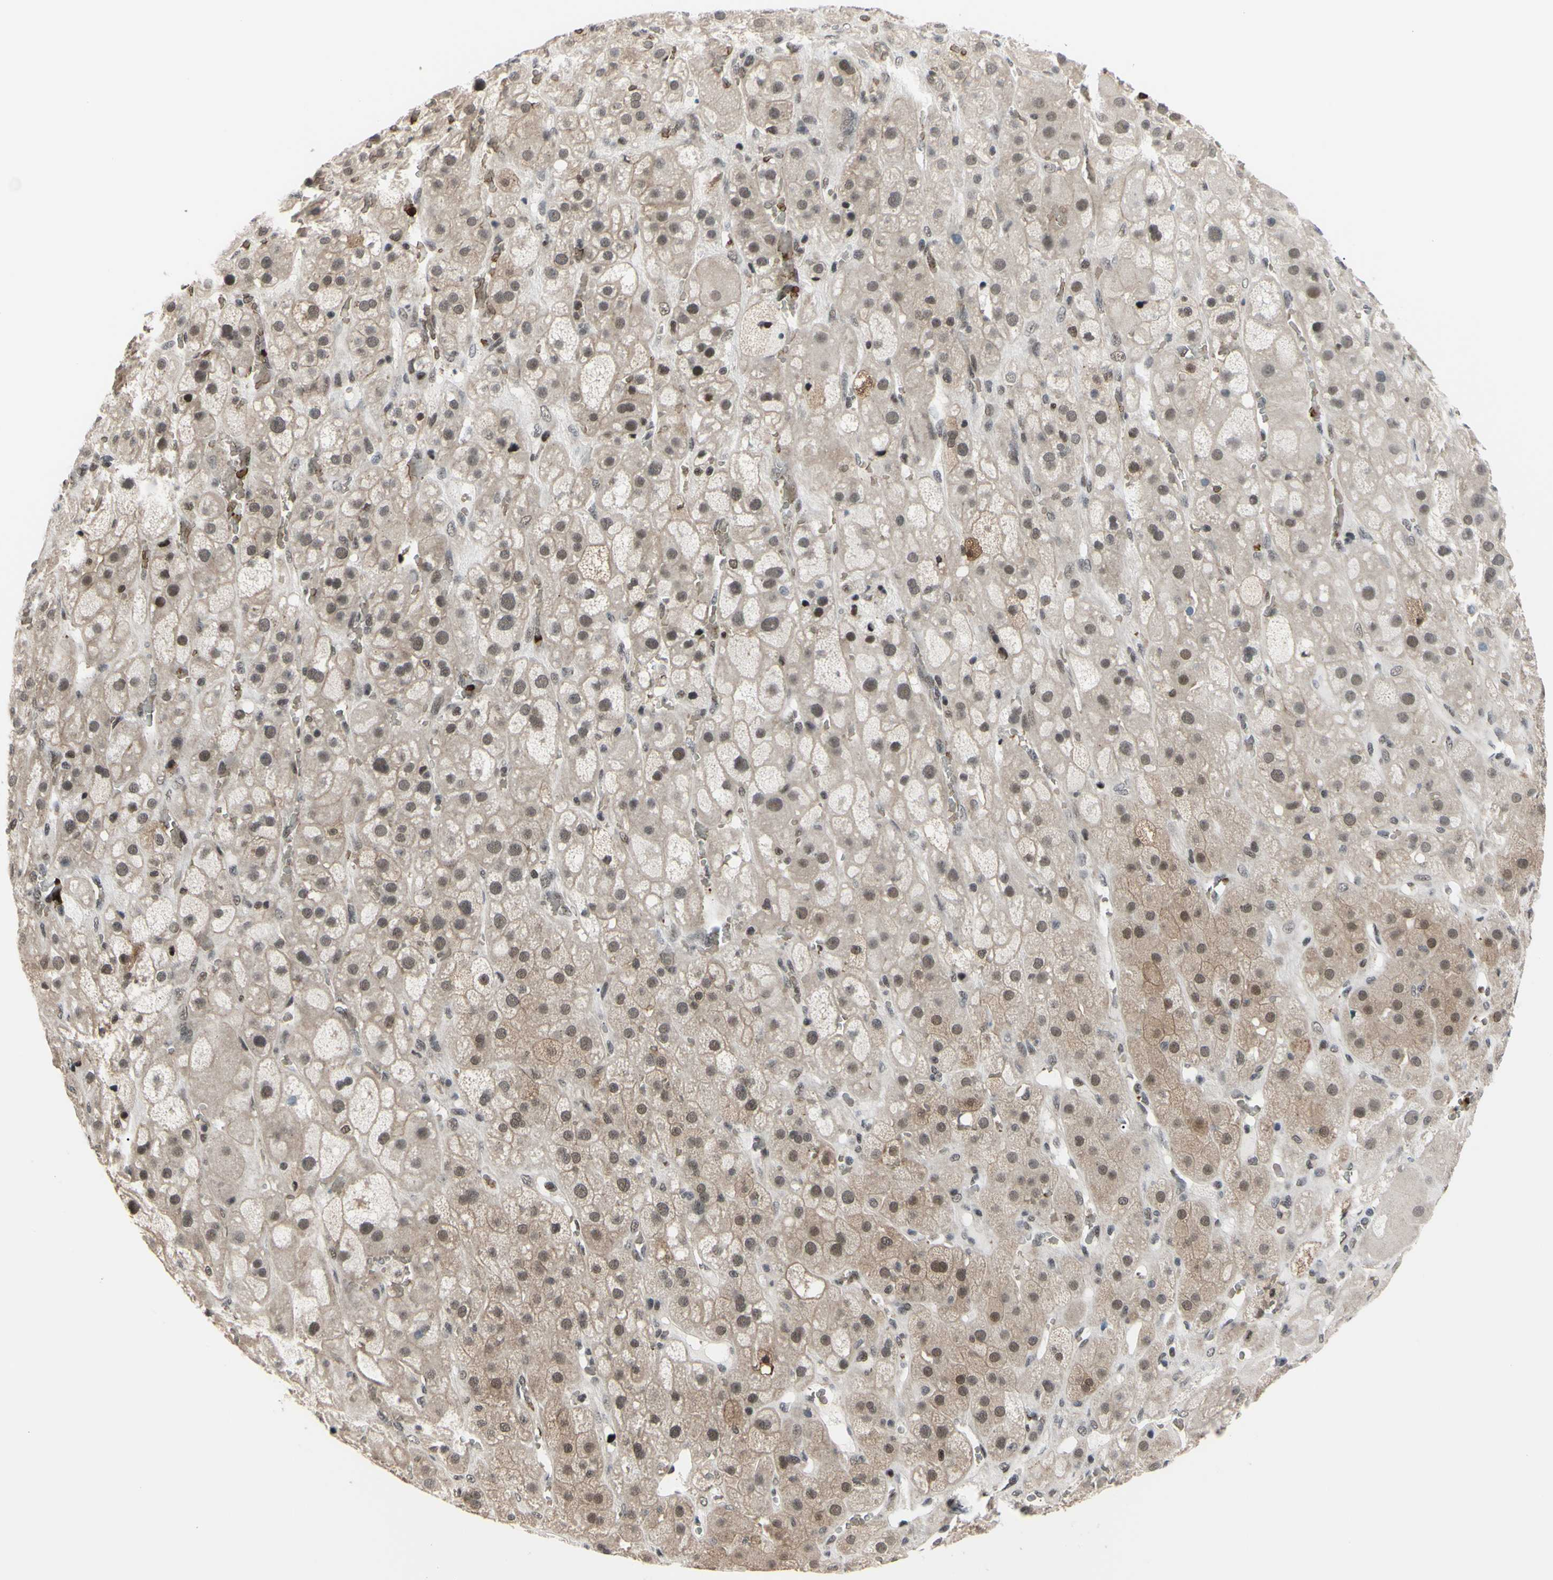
{"staining": {"intensity": "moderate", "quantity": ">75%", "location": "nuclear"}, "tissue": "adrenal gland", "cell_type": "Glandular cells", "image_type": "normal", "snomed": [{"axis": "morphology", "description": "Normal tissue, NOS"}, {"axis": "topography", "description": "Adrenal gland"}], "caption": "This micrograph demonstrates benign adrenal gland stained with IHC to label a protein in brown. The nuclear of glandular cells show moderate positivity for the protein. Nuclei are counter-stained blue.", "gene": "THAP12", "patient": {"sex": "female", "age": 47}}